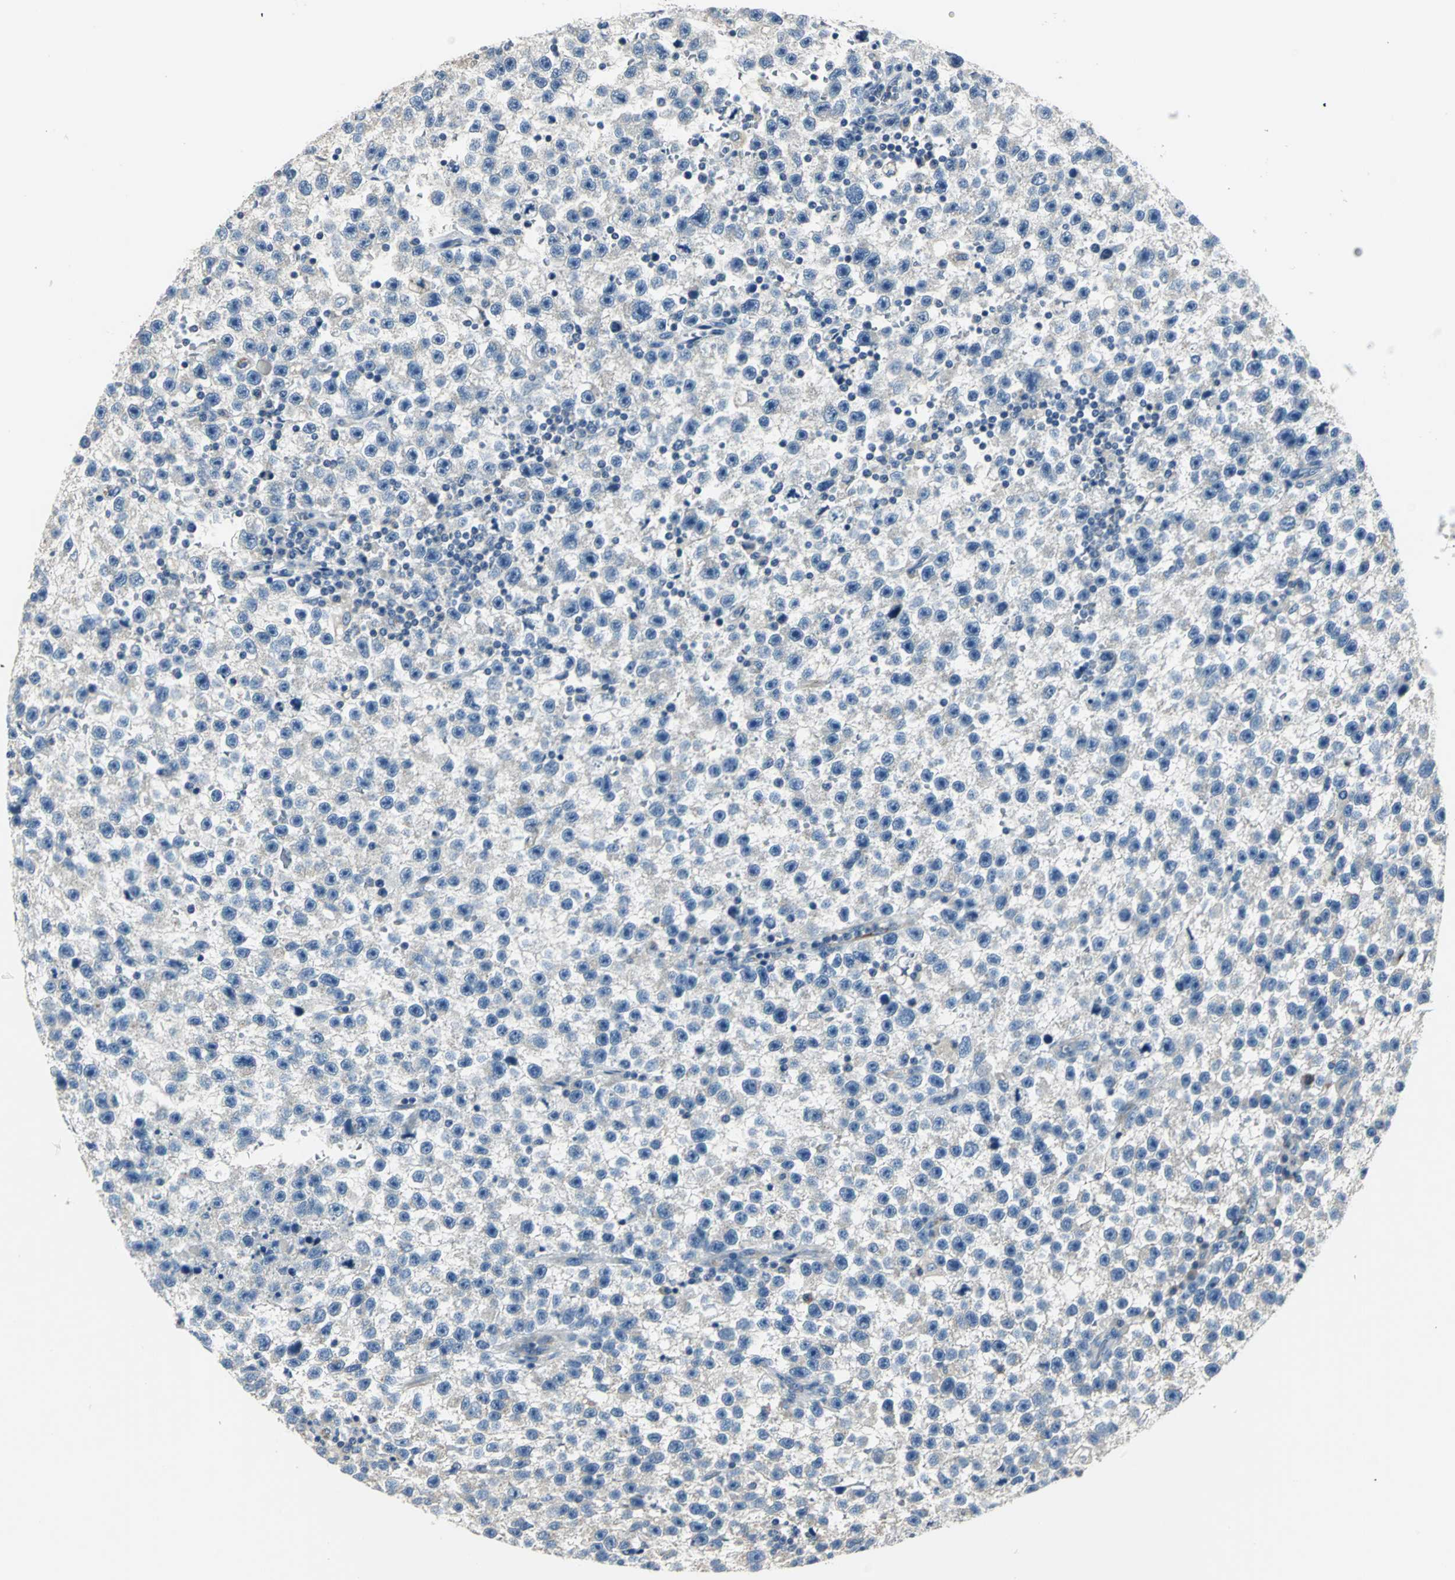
{"staining": {"intensity": "weak", "quantity": "<25%", "location": "cytoplasmic/membranous"}, "tissue": "testis cancer", "cell_type": "Tumor cells", "image_type": "cancer", "snomed": [{"axis": "morphology", "description": "Seminoma, NOS"}, {"axis": "topography", "description": "Testis"}], "caption": "Testis cancer stained for a protein using immunohistochemistry exhibits no staining tumor cells.", "gene": "B3GNT2", "patient": {"sex": "male", "age": 33}}